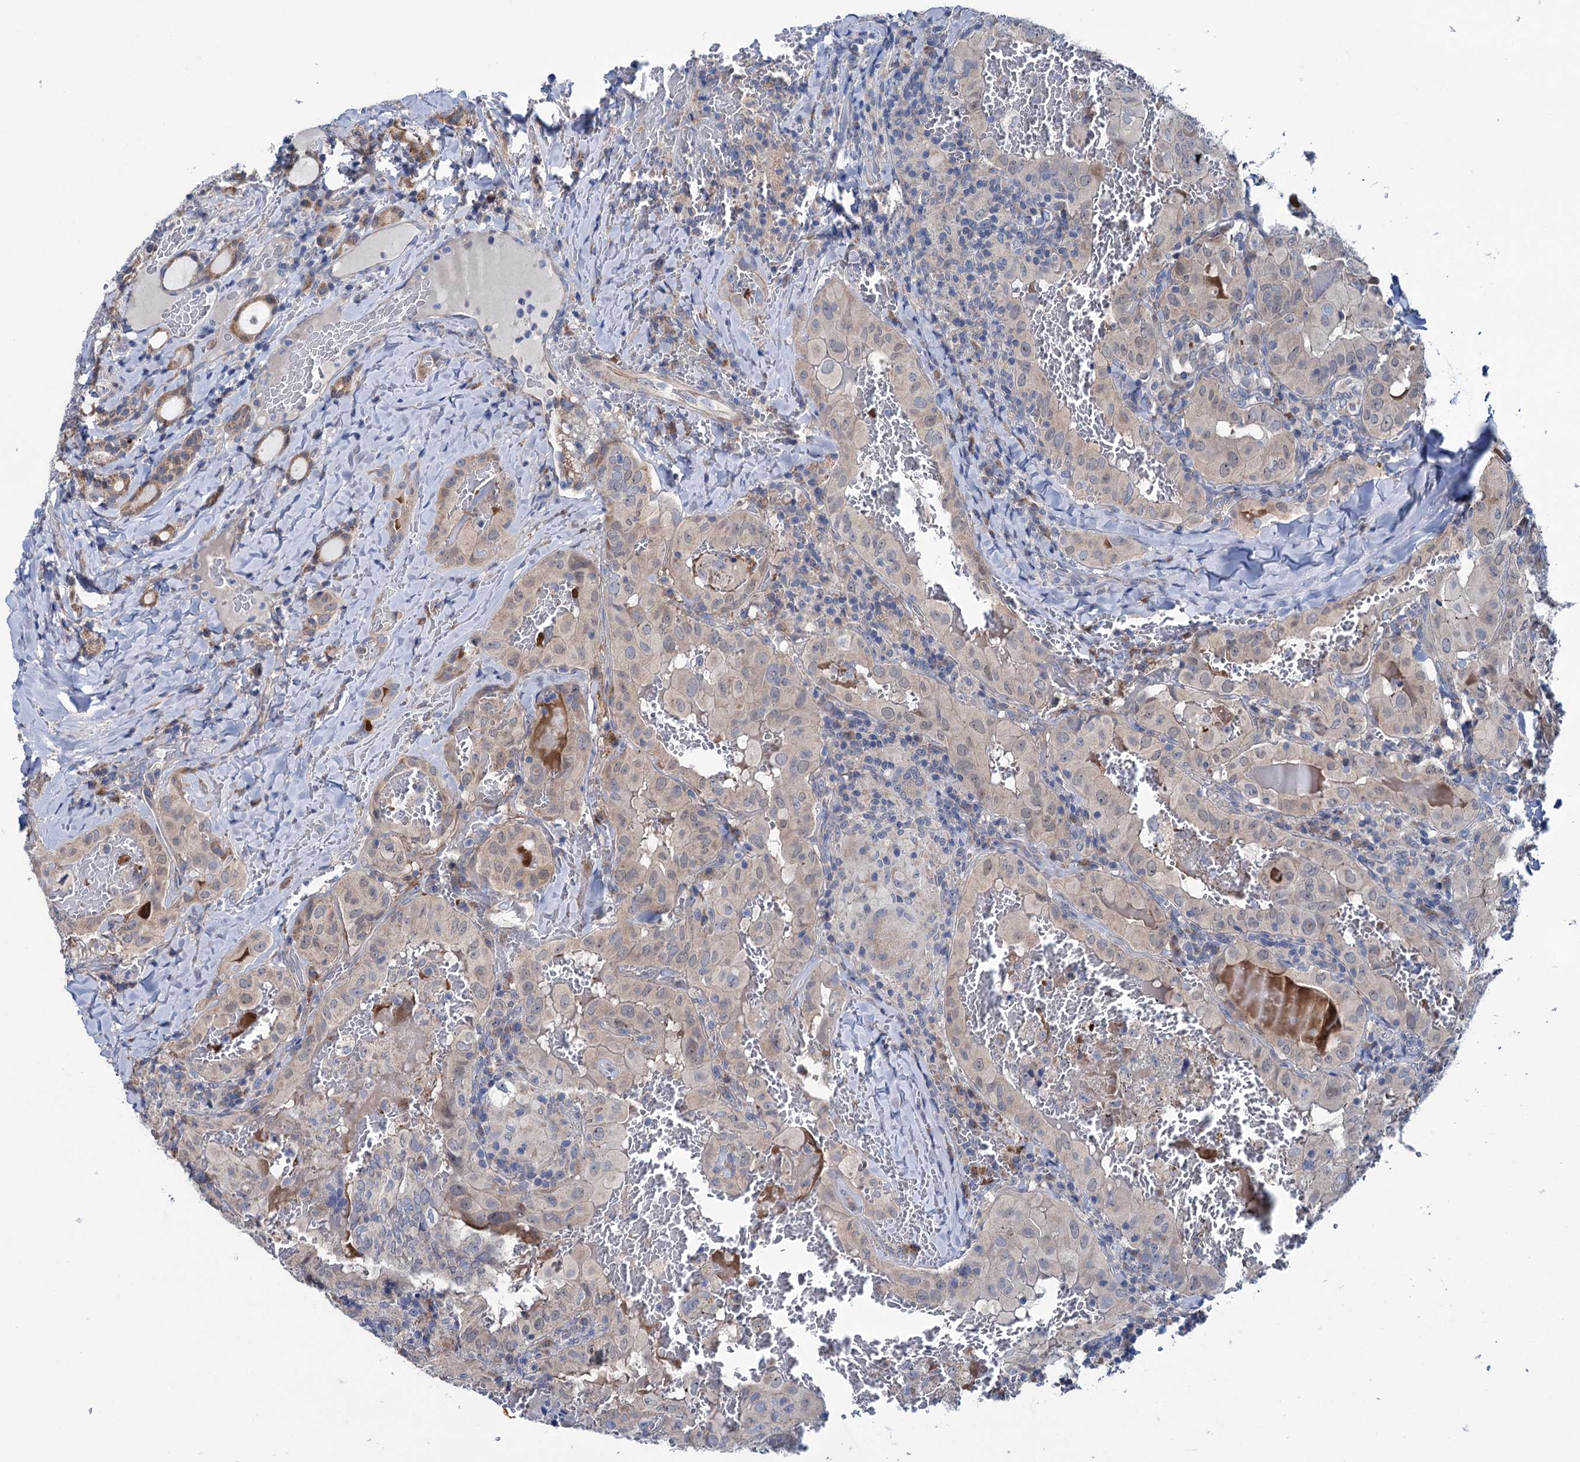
{"staining": {"intensity": "weak", "quantity": "<25%", "location": "cytoplasmic/membranous"}, "tissue": "thyroid cancer", "cell_type": "Tumor cells", "image_type": "cancer", "snomed": [{"axis": "morphology", "description": "Papillary adenocarcinoma, NOS"}, {"axis": "topography", "description": "Thyroid gland"}], "caption": "Papillary adenocarcinoma (thyroid) was stained to show a protein in brown. There is no significant positivity in tumor cells.", "gene": "EYA4", "patient": {"sex": "female", "age": 72}}